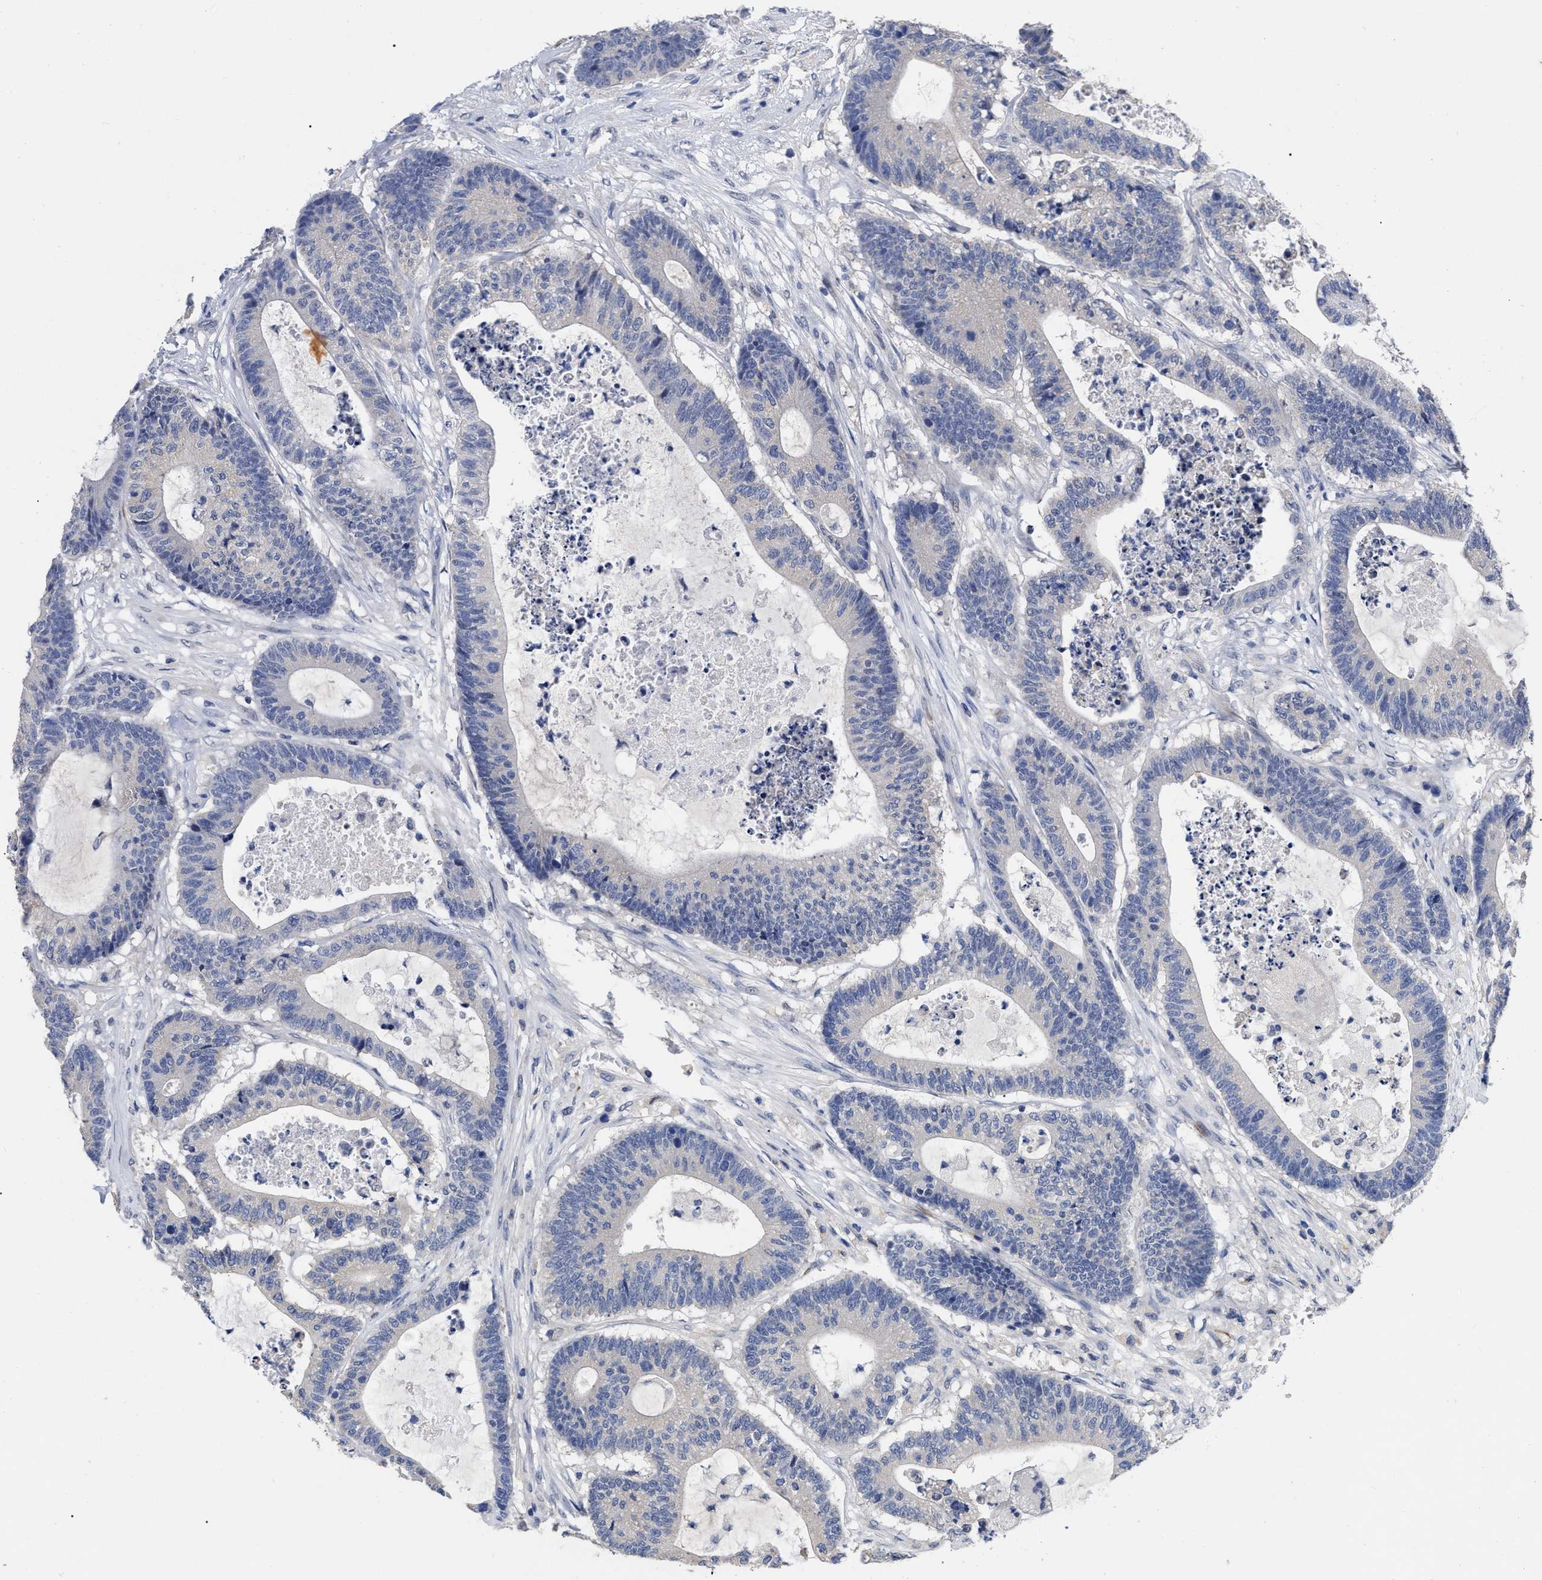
{"staining": {"intensity": "negative", "quantity": "none", "location": "none"}, "tissue": "colorectal cancer", "cell_type": "Tumor cells", "image_type": "cancer", "snomed": [{"axis": "morphology", "description": "Adenocarcinoma, NOS"}, {"axis": "topography", "description": "Colon"}], "caption": "Colorectal cancer was stained to show a protein in brown. There is no significant expression in tumor cells.", "gene": "CCN5", "patient": {"sex": "female", "age": 84}}